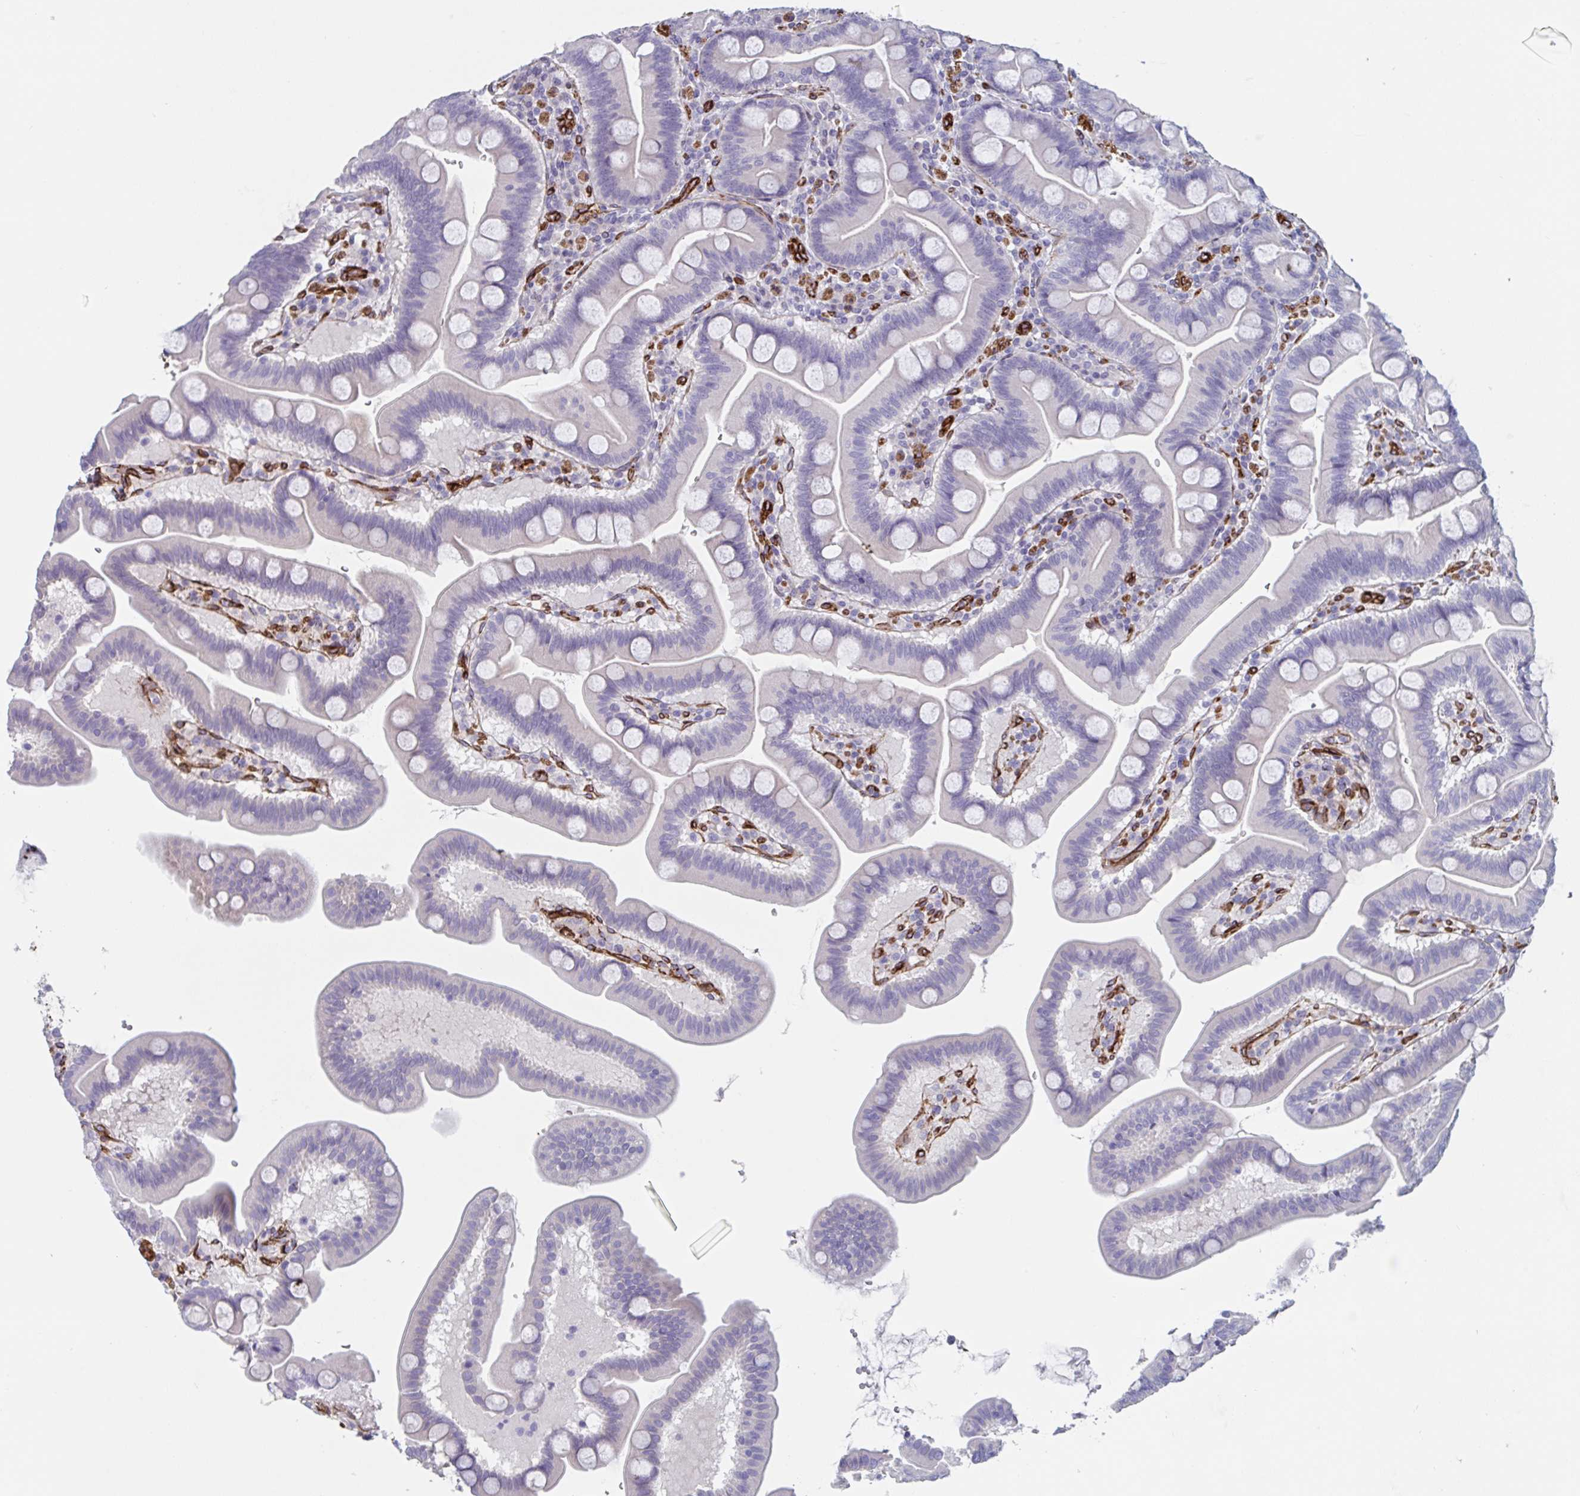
{"staining": {"intensity": "negative", "quantity": "none", "location": "none"}, "tissue": "duodenum", "cell_type": "Glandular cells", "image_type": "normal", "snomed": [{"axis": "morphology", "description": "Normal tissue, NOS"}, {"axis": "topography", "description": "Duodenum"}], "caption": "This is an immunohistochemistry (IHC) image of normal human duodenum. There is no staining in glandular cells.", "gene": "CITED4", "patient": {"sex": "male", "age": 59}}